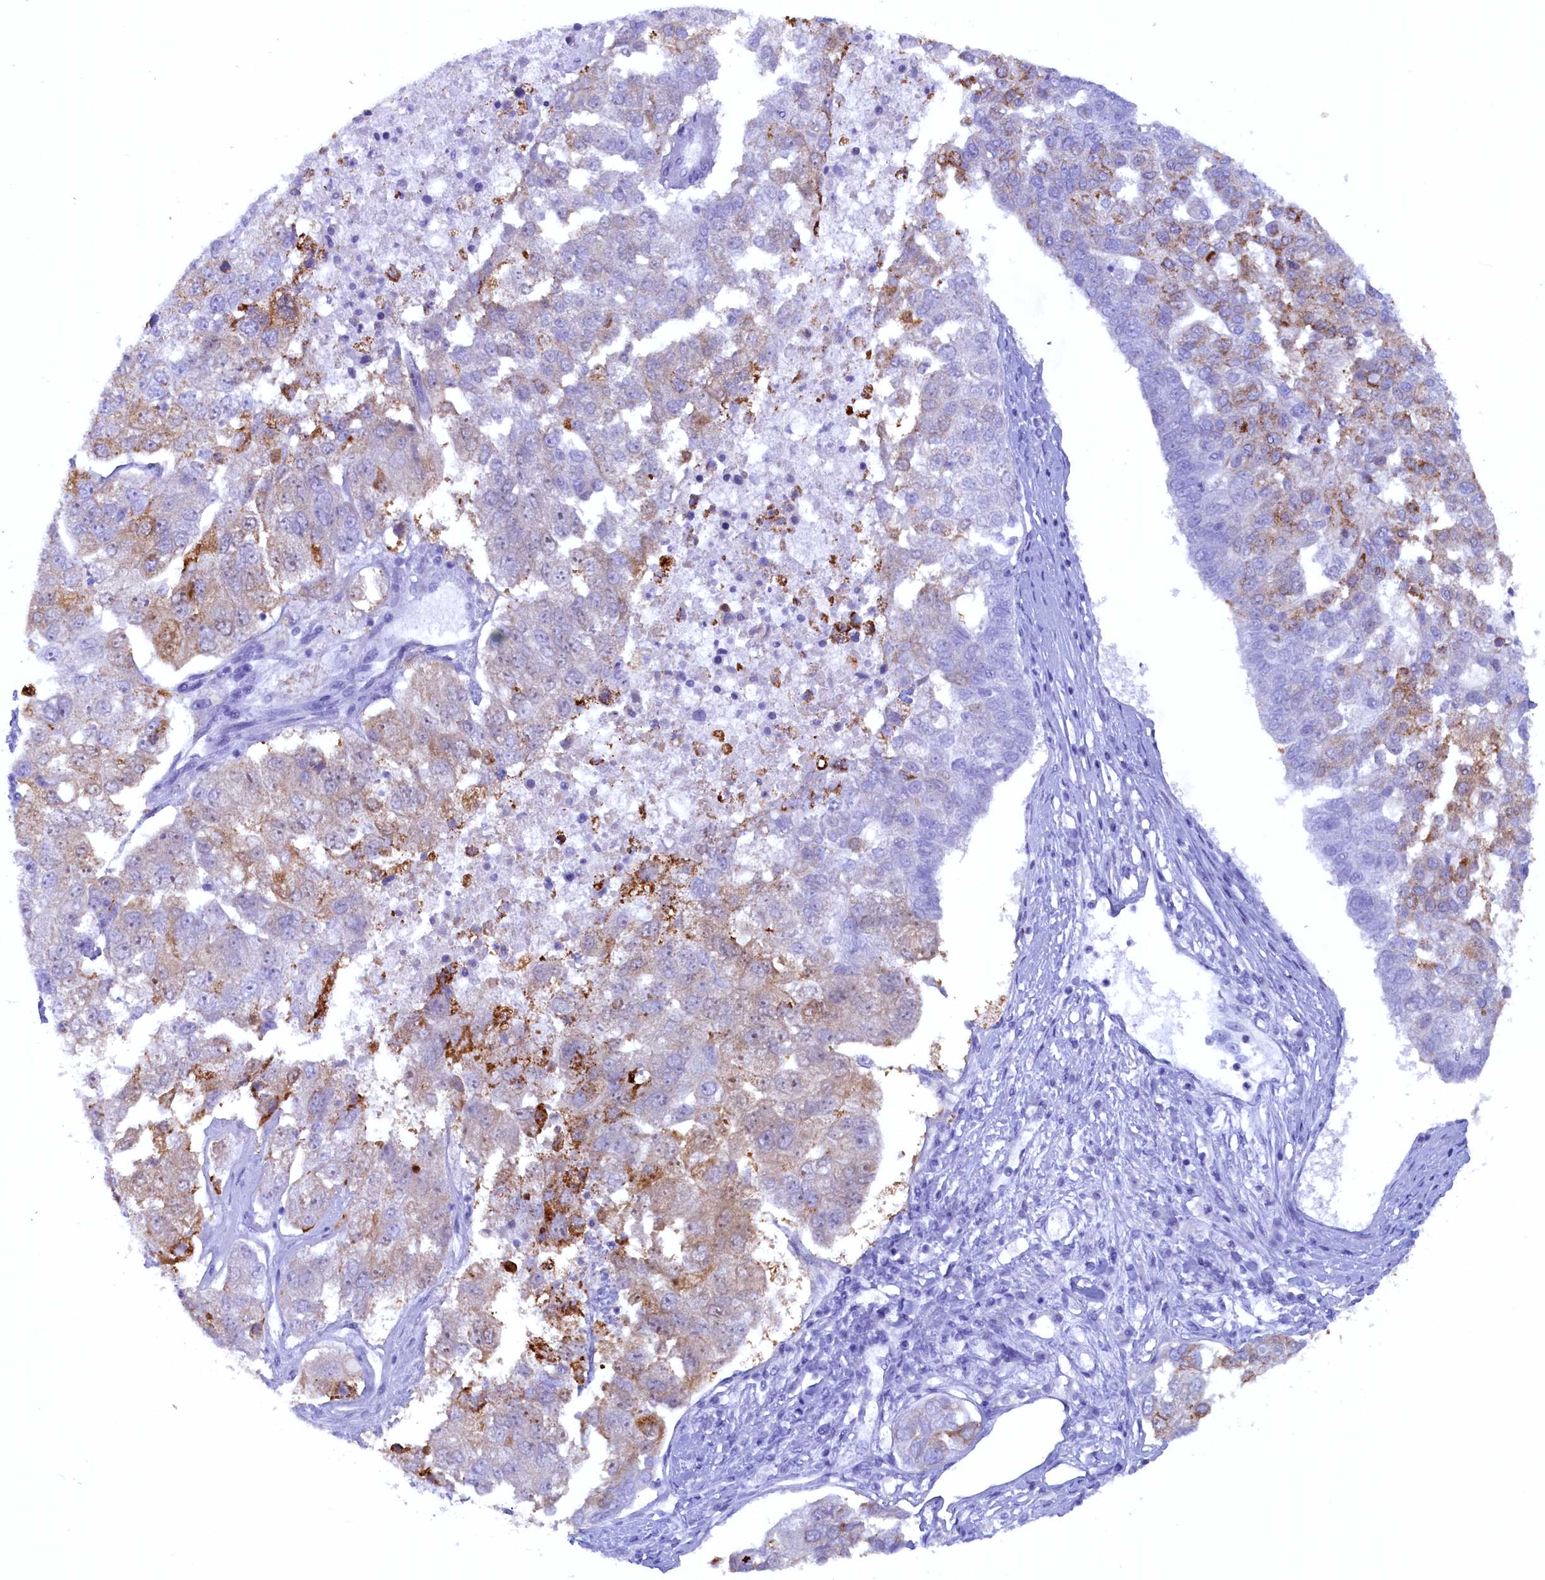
{"staining": {"intensity": "moderate", "quantity": "25%-75%", "location": "cytoplasmic/membranous"}, "tissue": "pancreatic cancer", "cell_type": "Tumor cells", "image_type": "cancer", "snomed": [{"axis": "morphology", "description": "Adenocarcinoma, NOS"}, {"axis": "topography", "description": "Pancreas"}], "caption": "An immunohistochemistry micrograph of tumor tissue is shown. Protein staining in brown shows moderate cytoplasmic/membranous positivity in pancreatic cancer (adenocarcinoma) within tumor cells.", "gene": "ZSWIM4", "patient": {"sex": "female", "age": 61}}